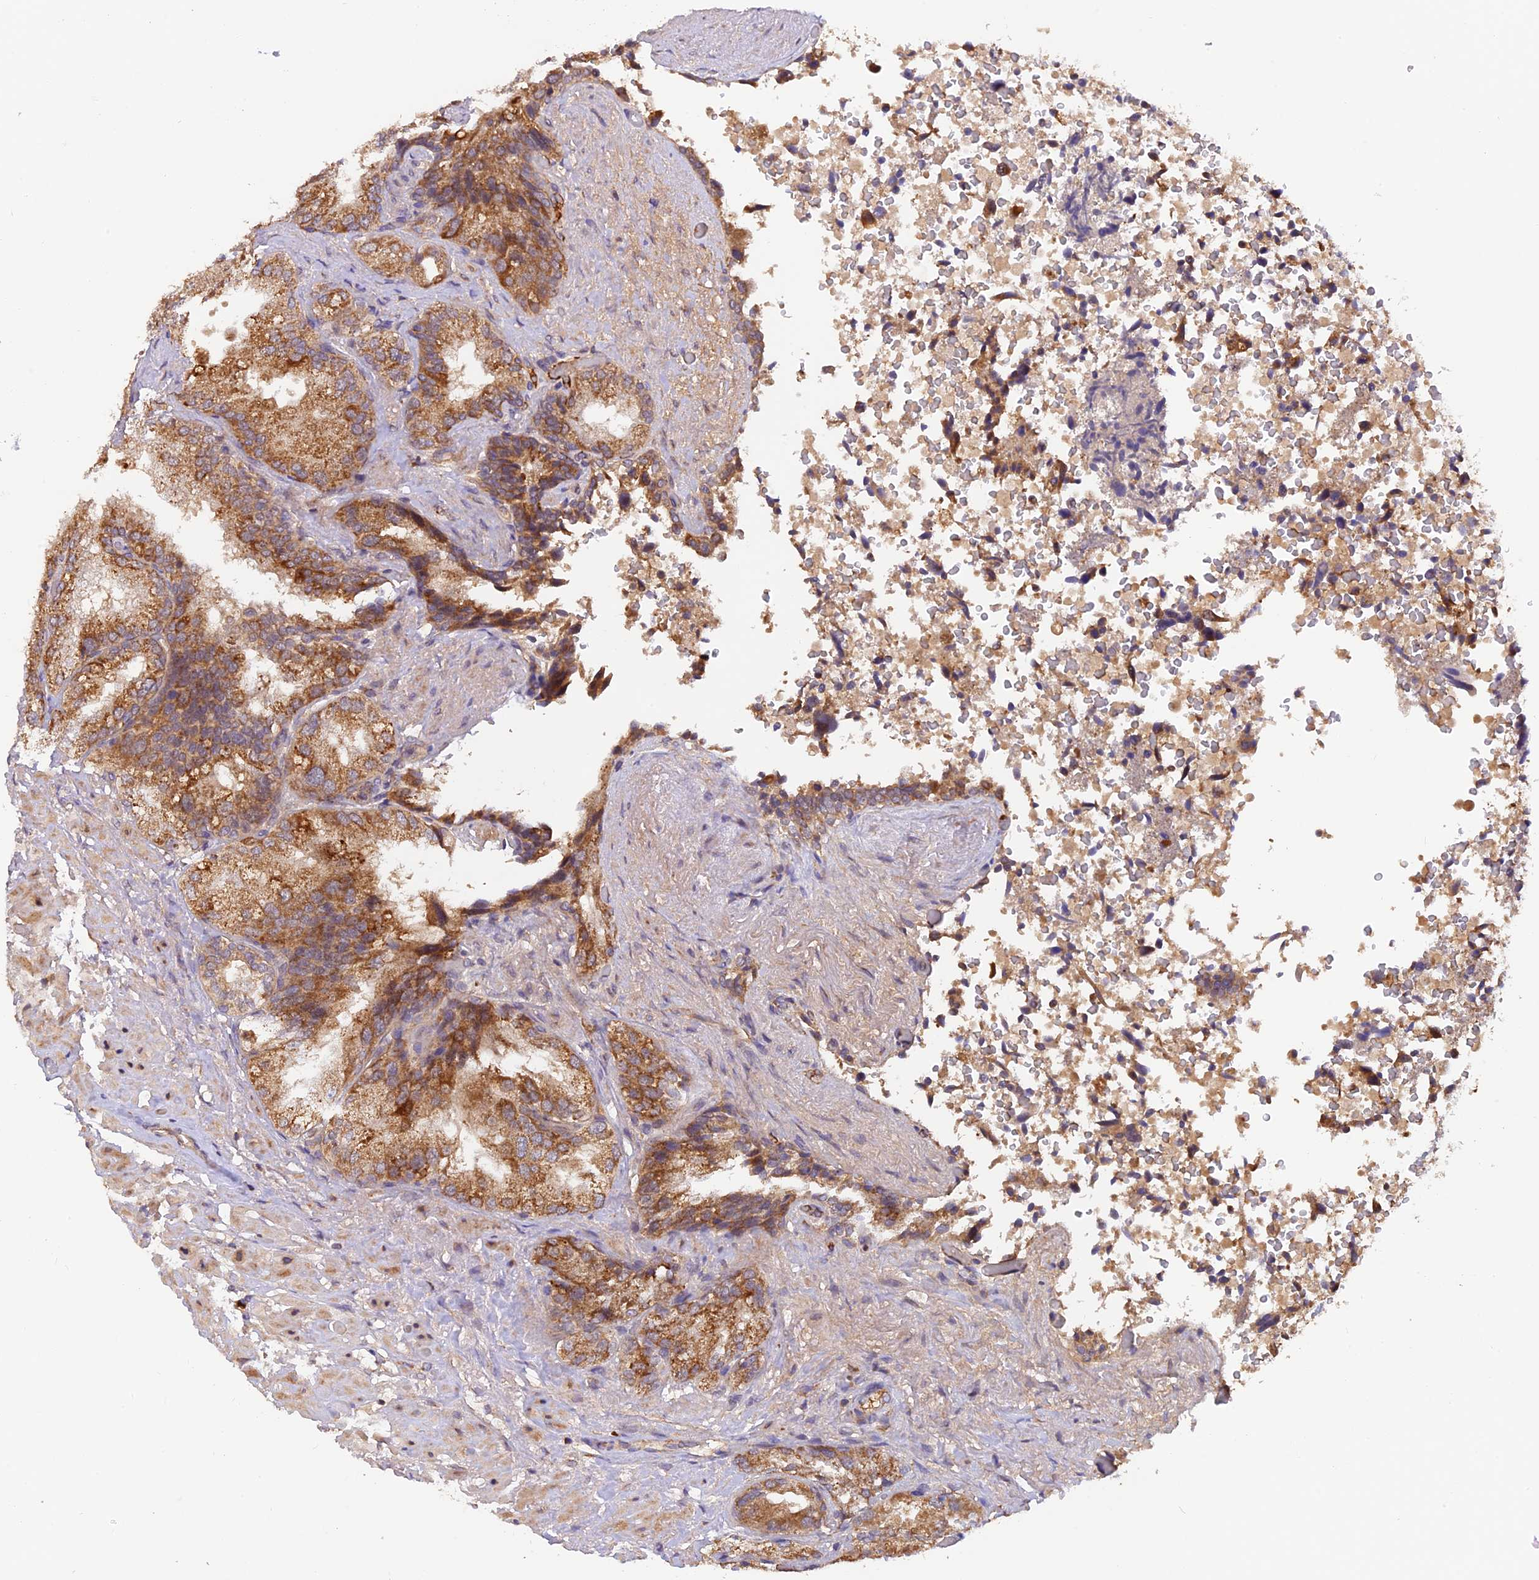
{"staining": {"intensity": "moderate", "quantity": ">75%", "location": "cytoplasmic/membranous"}, "tissue": "seminal vesicle", "cell_type": "Glandular cells", "image_type": "normal", "snomed": [{"axis": "morphology", "description": "Normal tissue, NOS"}, {"axis": "topography", "description": "Seminal veicle"}, {"axis": "topography", "description": "Peripheral nerve tissue"}], "caption": "The photomicrograph reveals immunohistochemical staining of unremarkable seminal vesicle. There is moderate cytoplasmic/membranous expression is present in about >75% of glandular cells.", "gene": "MNS1", "patient": {"sex": "male", "age": 63}}